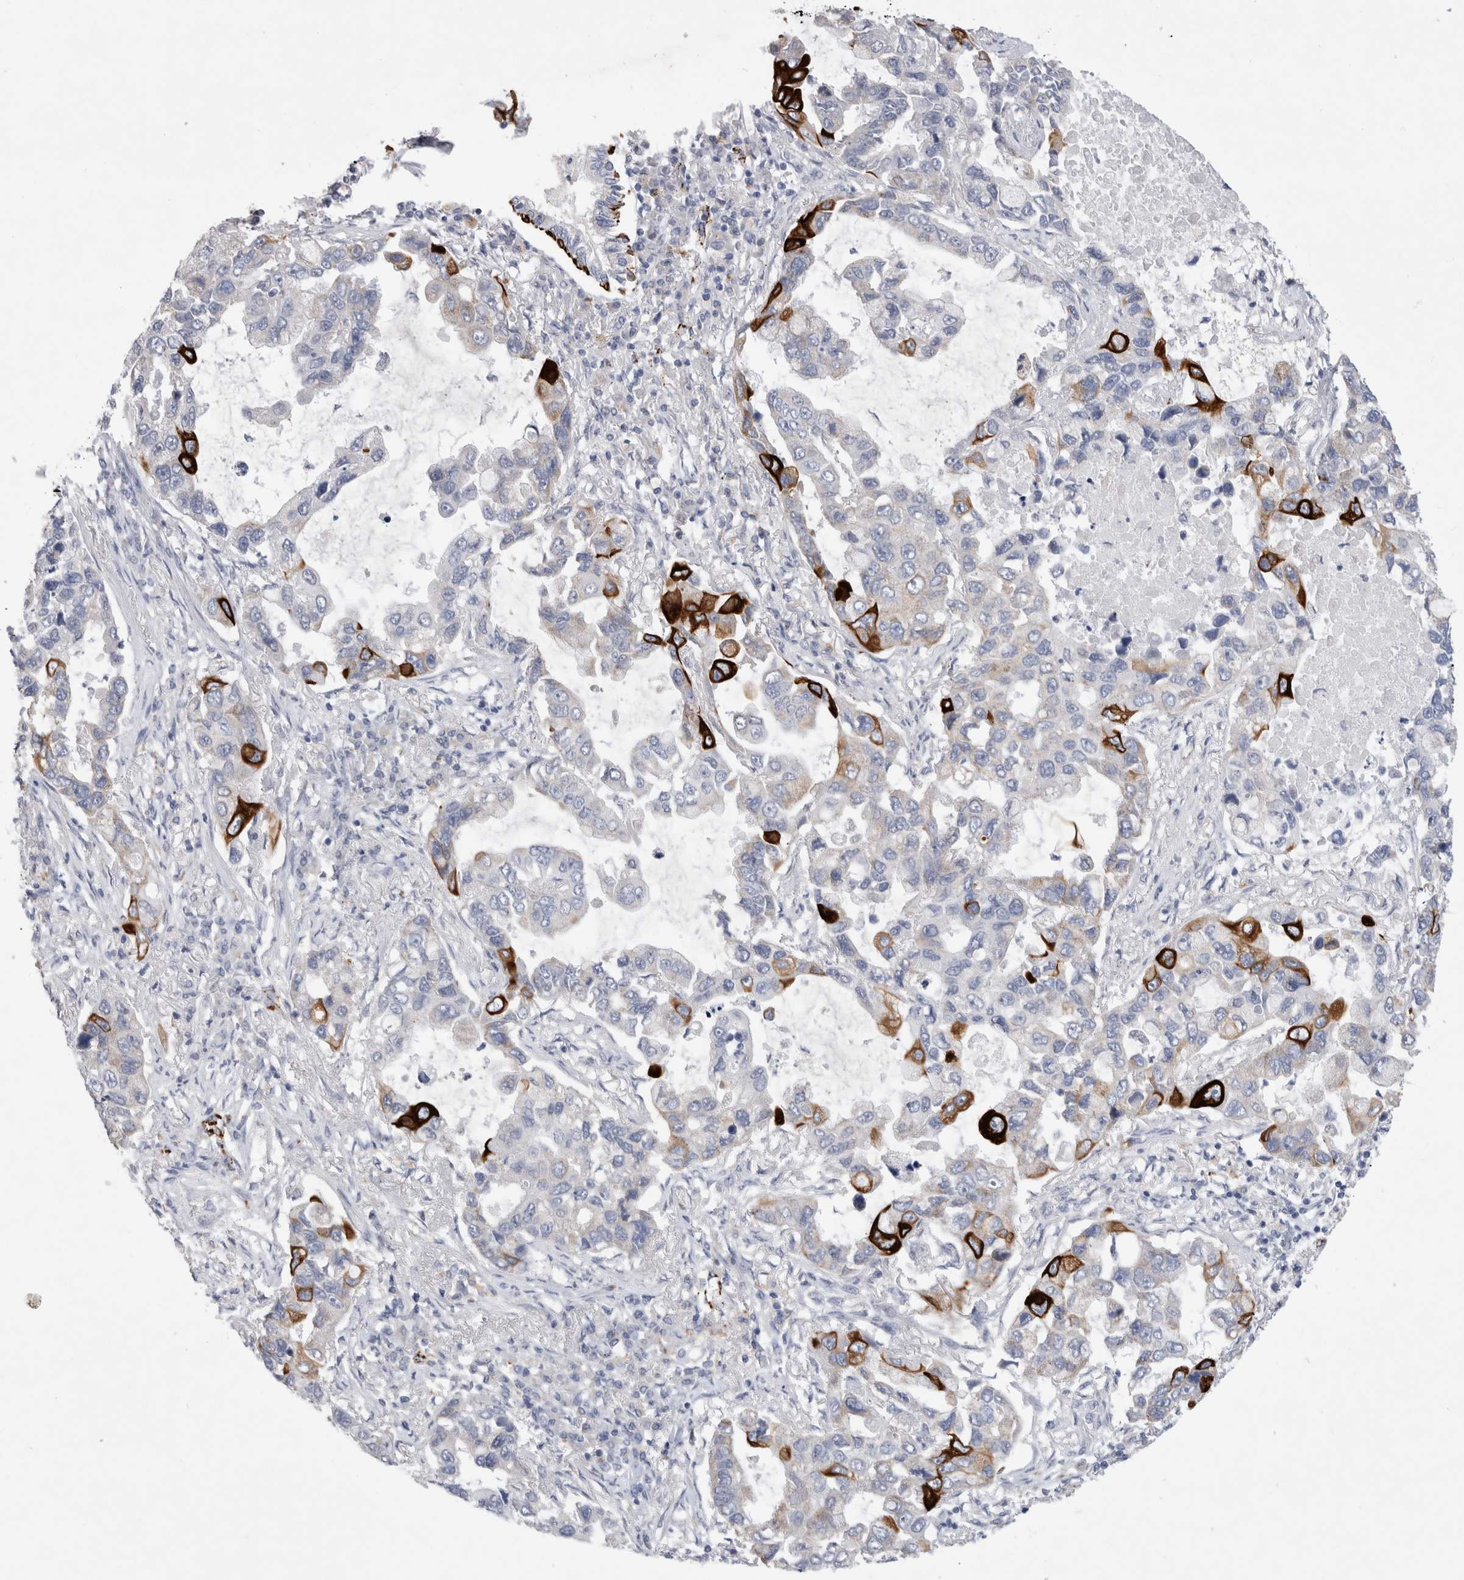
{"staining": {"intensity": "strong", "quantity": "<25%", "location": "cytoplasmic/membranous"}, "tissue": "lung cancer", "cell_type": "Tumor cells", "image_type": "cancer", "snomed": [{"axis": "morphology", "description": "Adenocarcinoma, NOS"}, {"axis": "topography", "description": "Lung"}], "caption": "Immunohistochemistry of lung adenocarcinoma displays medium levels of strong cytoplasmic/membranous staining in approximately <25% of tumor cells. The protein of interest is stained brown, and the nuclei are stained in blue (DAB IHC with brightfield microscopy, high magnification).", "gene": "GAA", "patient": {"sex": "male", "age": 64}}